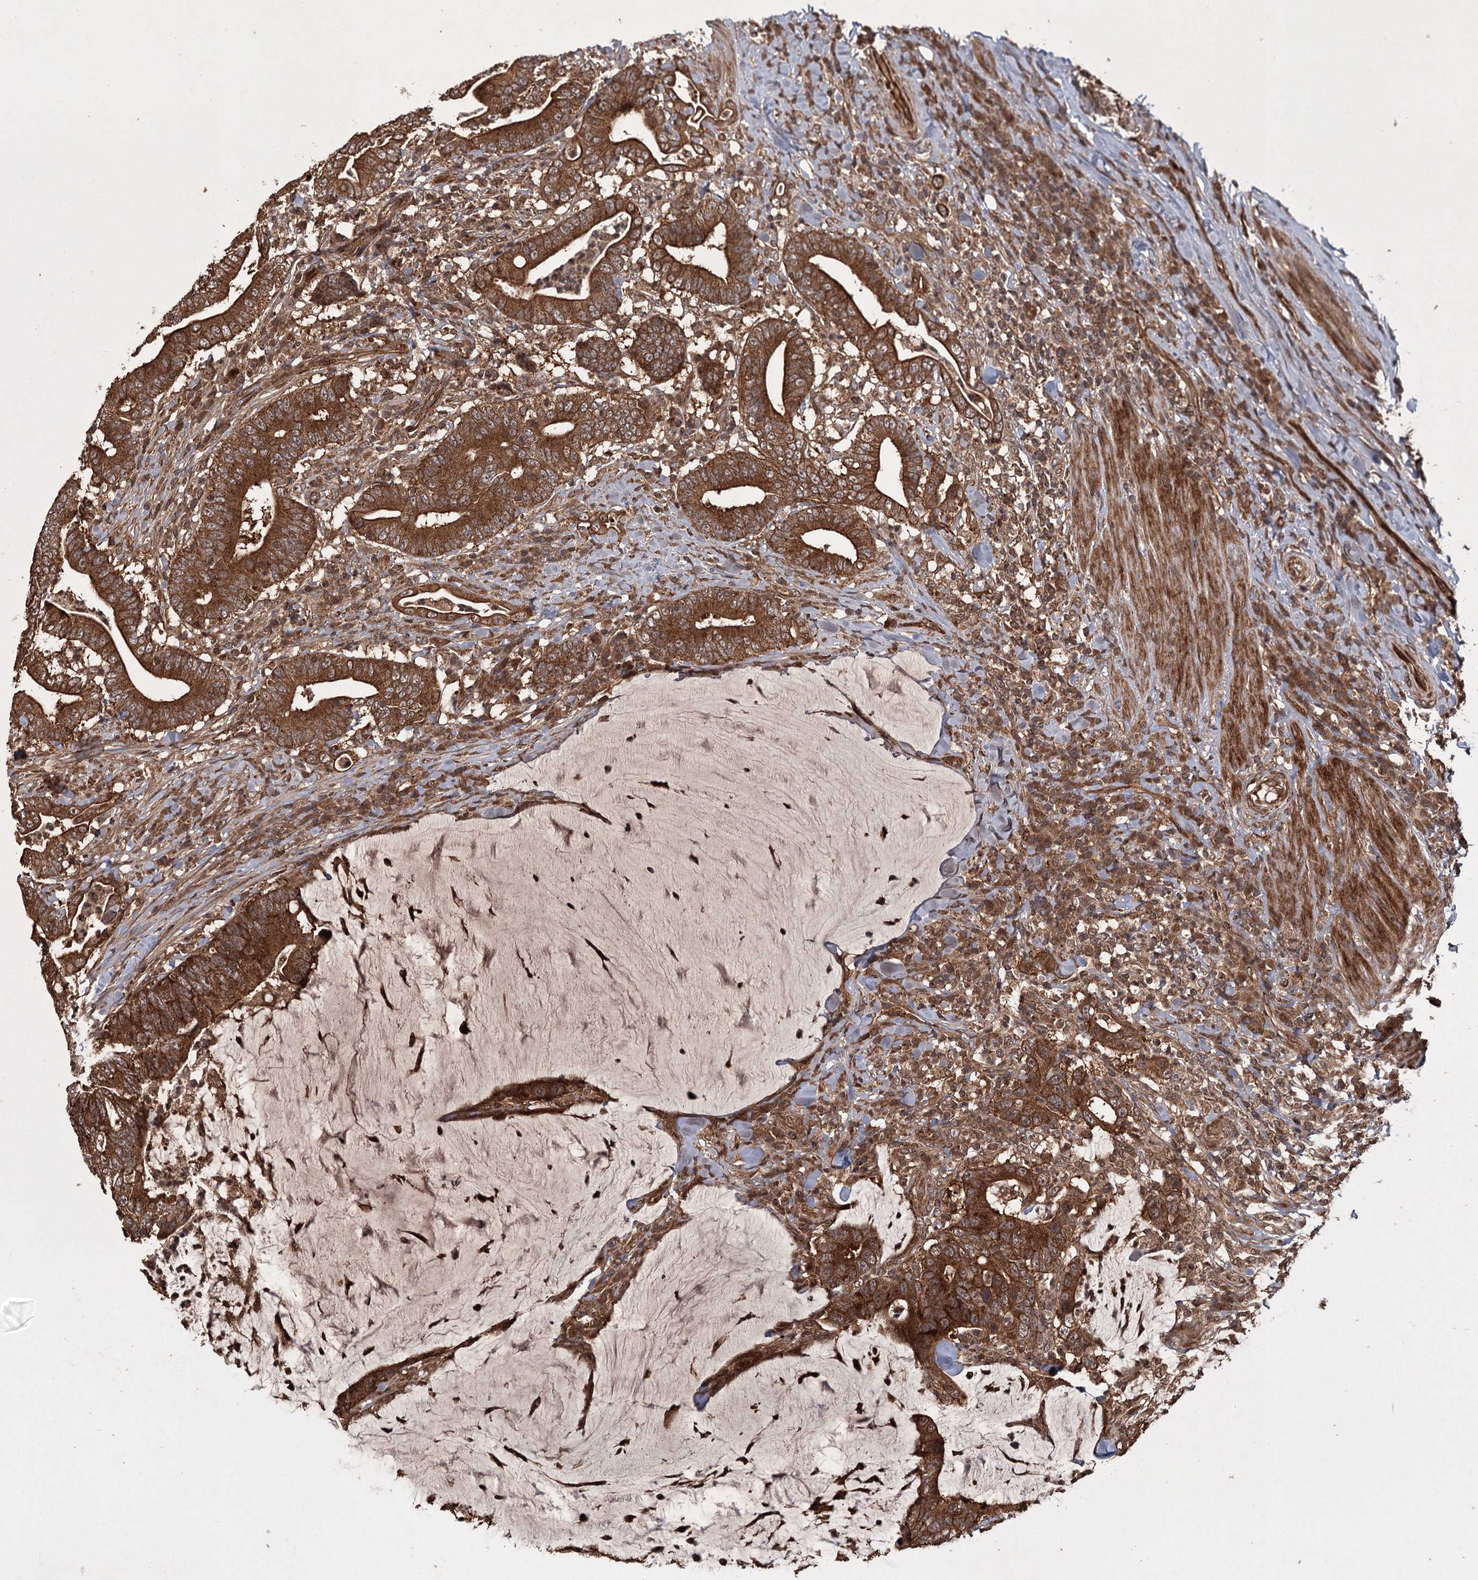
{"staining": {"intensity": "strong", "quantity": ">75%", "location": "cytoplasmic/membranous"}, "tissue": "colorectal cancer", "cell_type": "Tumor cells", "image_type": "cancer", "snomed": [{"axis": "morphology", "description": "Adenocarcinoma, NOS"}, {"axis": "topography", "description": "Colon"}], "caption": "Brown immunohistochemical staining in colorectal adenocarcinoma exhibits strong cytoplasmic/membranous expression in approximately >75% of tumor cells. (DAB IHC, brown staining for protein, blue staining for nuclei).", "gene": "RPAP3", "patient": {"sex": "female", "age": 66}}